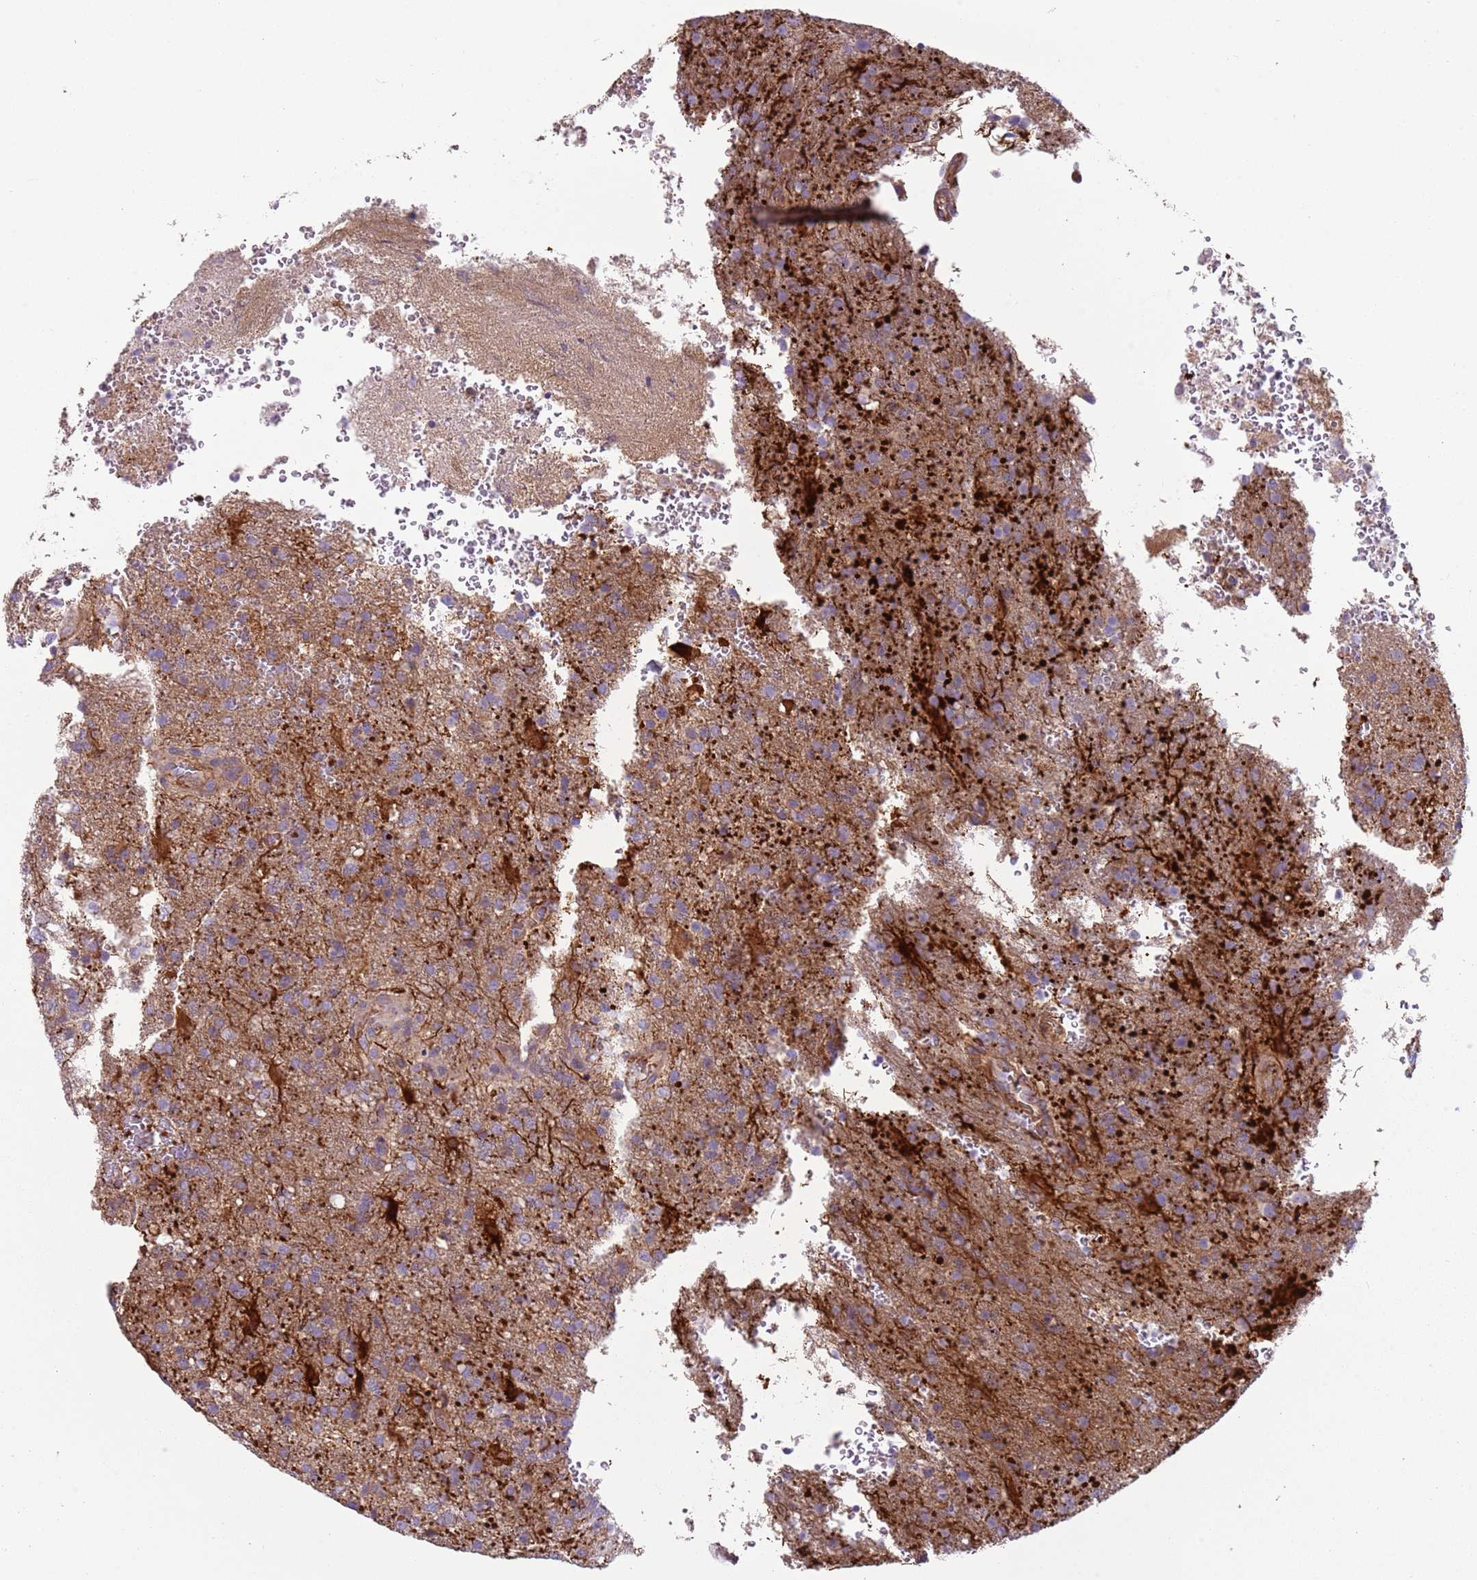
{"staining": {"intensity": "weak", "quantity": "25%-75%", "location": "cytoplasmic/membranous"}, "tissue": "glioma", "cell_type": "Tumor cells", "image_type": "cancer", "snomed": [{"axis": "morphology", "description": "Glioma, malignant, High grade"}, {"axis": "topography", "description": "Brain"}], "caption": "Protein expression analysis of human malignant glioma (high-grade) reveals weak cytoplasmic/membranous positivity in approximately 25%-75% of tumor cells.", "gene": "GNAI3", "patient": {"sex": "female", "age": 74}}